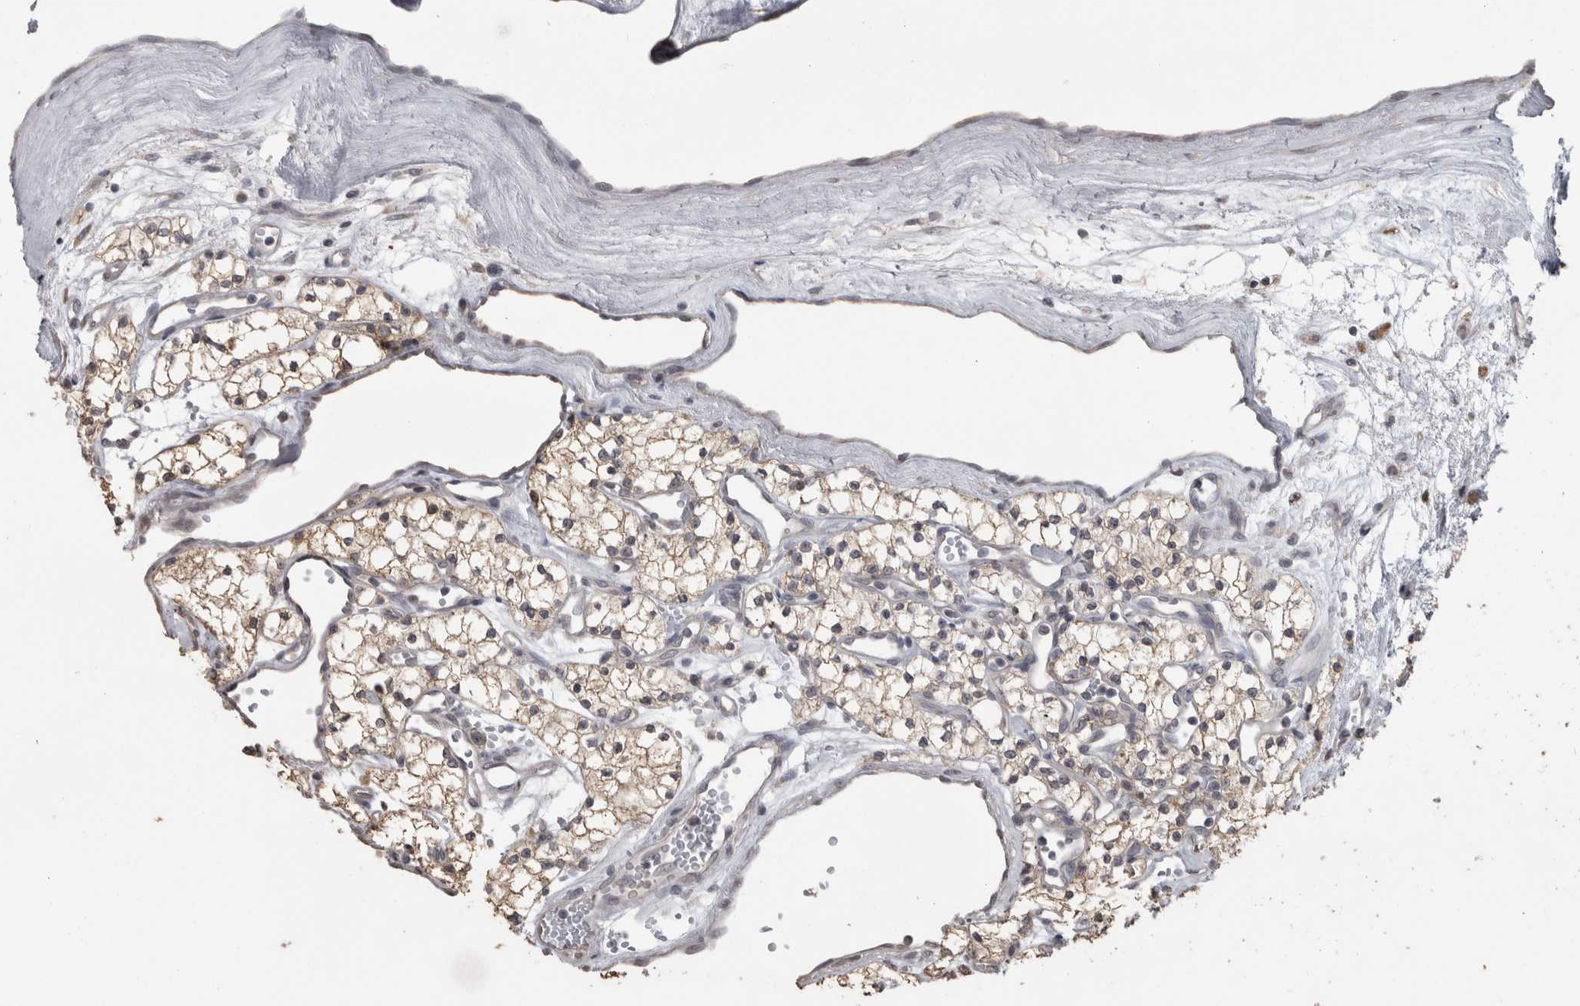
{"staining": {"intensity": "negative", "quantity": "none", "location": "none"}, "tissue": "renal cancer", "cell_type": "Tumor cells", "image_type": "cancer", "snomed": [{"axis": "morphology", "description": "Adenocarcinoma, NOS"}, {"axis": "topography", "description": "Kidney"}], "caption": "Tumor cells show no significant positivity in renal cancer (adenocarcinoma). (DAB immunohistochemistry visualized using brightfield microscopy, high magnification).", "gene": "RAB29", "patient": {"sex": "male", "age": 59}}